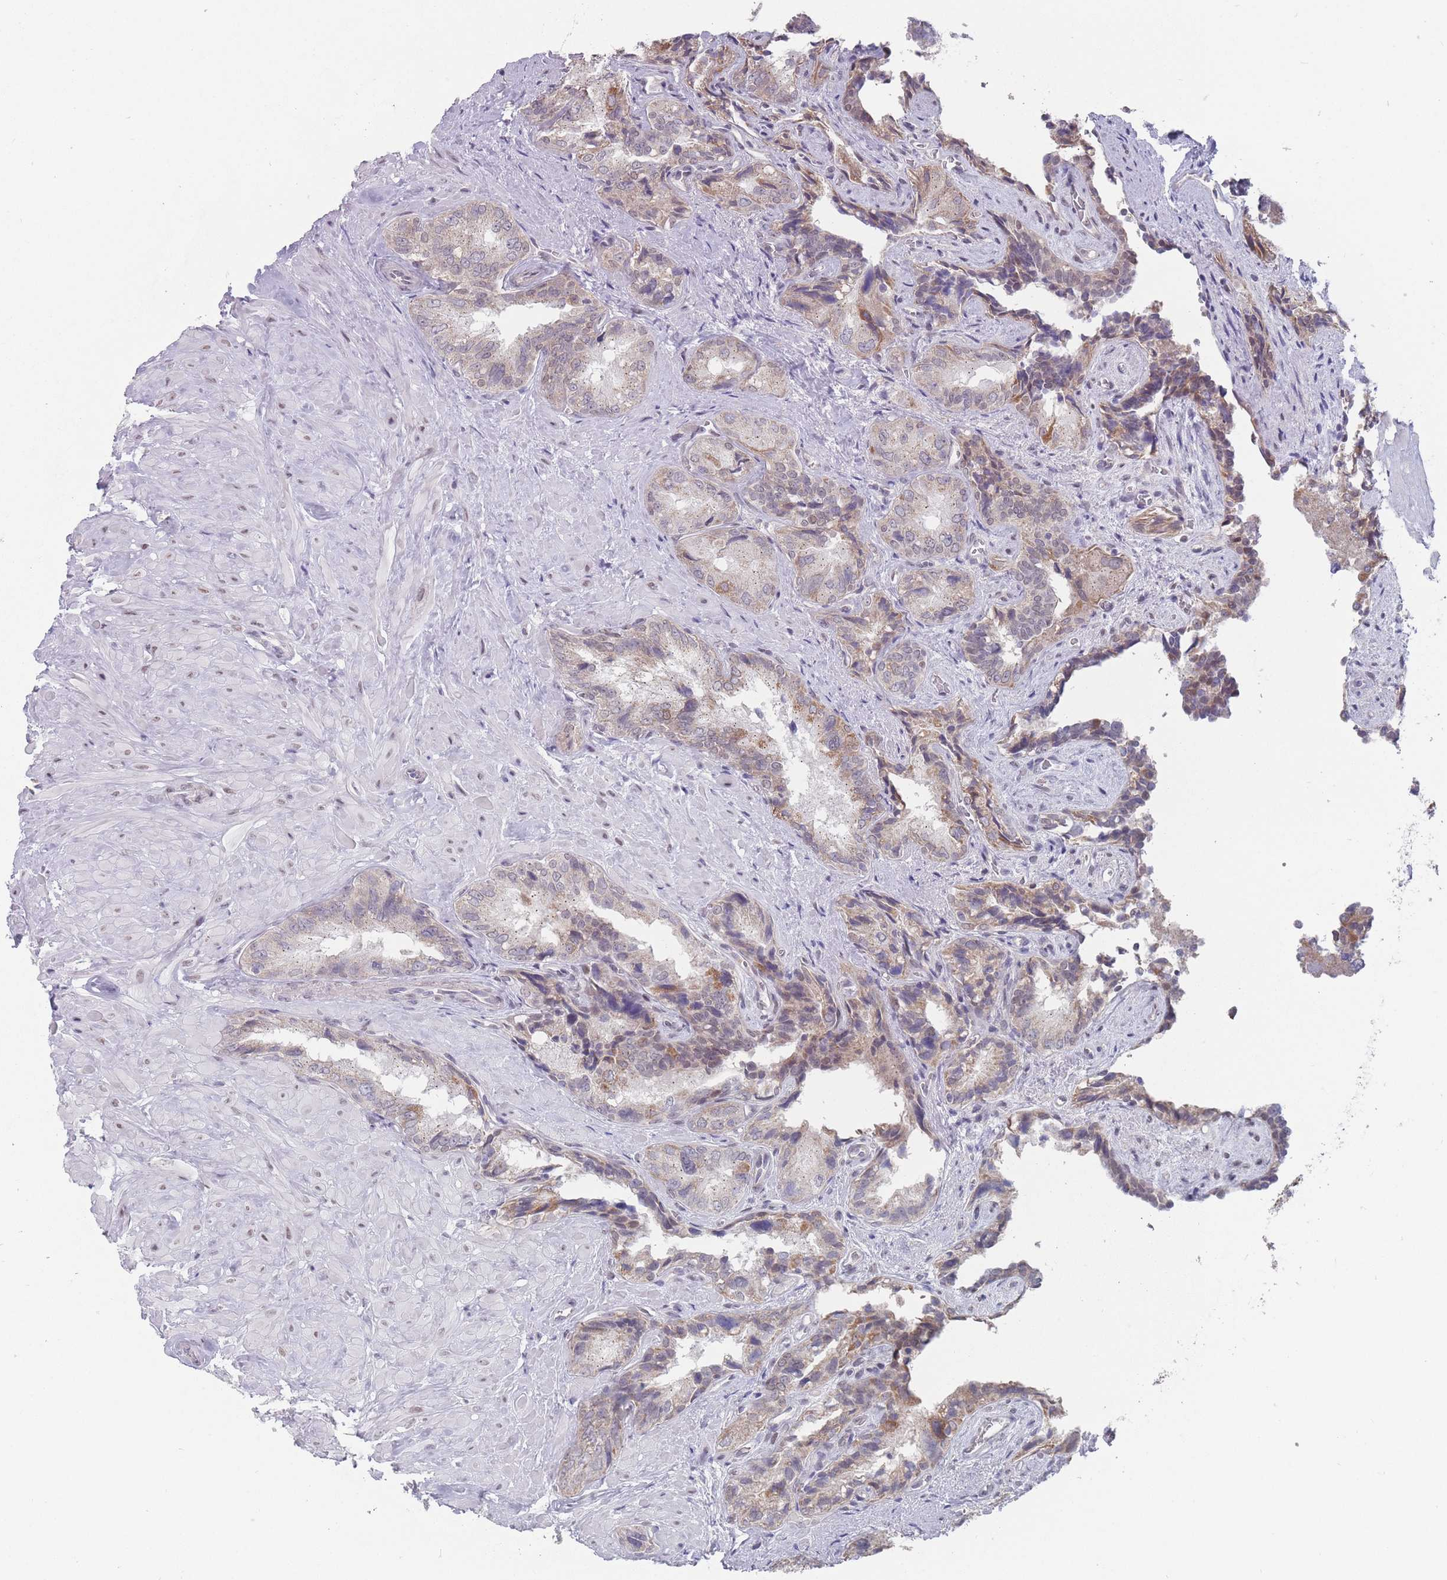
{"staining": {"intensity": "moderate", "quantity": "25%-75%", "location": "cytoplasmic/membranous"}, "tissue": "seminal vesicle", "cell_type": "Glandular cells", "image_type": "normal", "snomed": [{"axis": "morphology", "description": "Normal tissue, NOS"}, {"axis": "topography", "description": "Seminal veicle"}, {"axis": "topography", "description": "Peripheral nerve tissue"}], "caption": "The immunohistochemical stain highlights moderate cytoplasmic/membranous staining in glandular cells of unremarkable seminal vesicle.", "gene": "PEX7", "patient": {"sex": "male", "age": 67}}